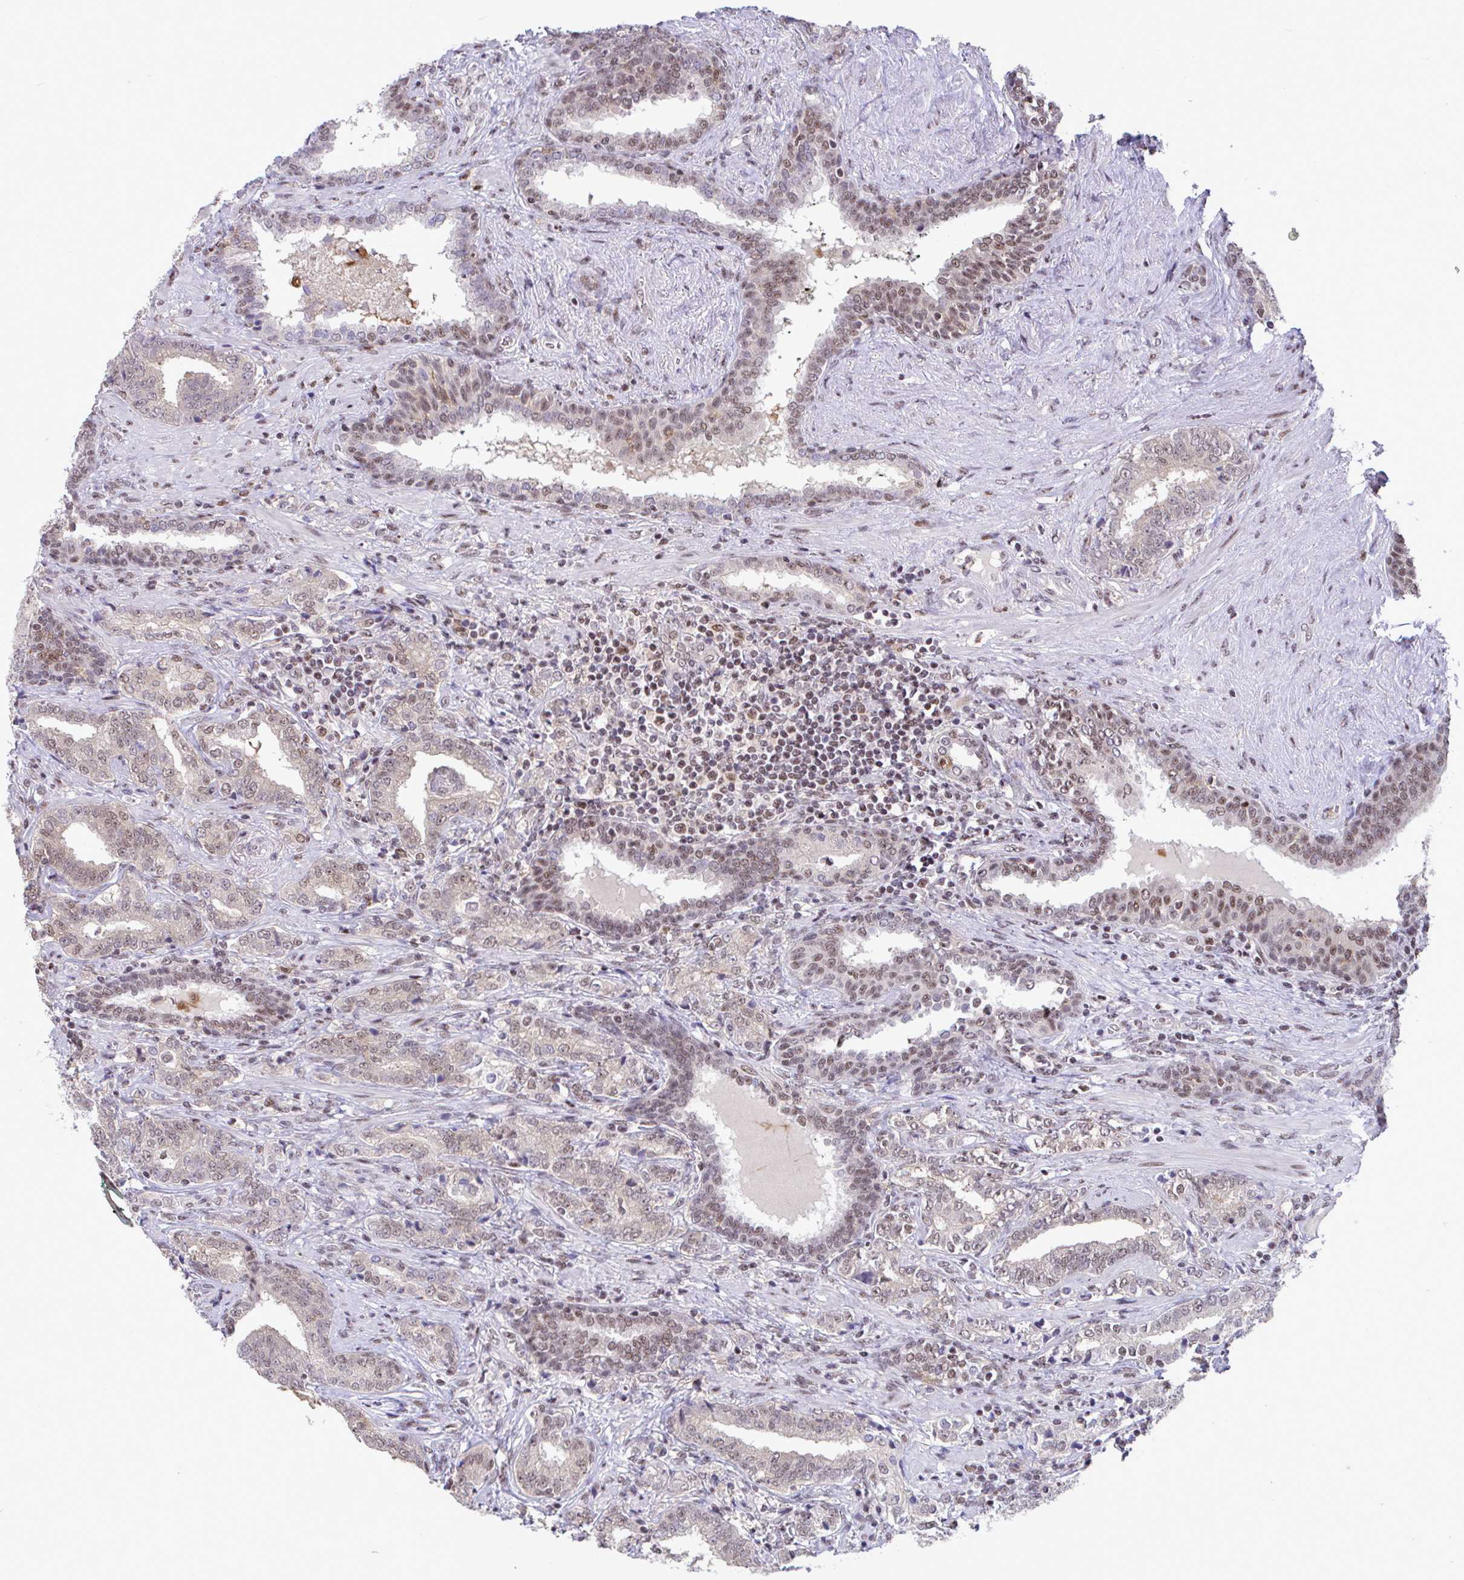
{"staining": {"intensity": "weak", "quantity": ">75%", "location": "nuclear"}, "tissue": "prostate cancer", "cell_type": "Tumor cells", "image_type": "cancer", "snomed": [{"axis": "morphology", "description": "Adenocarcinoma, High grade"}, {"axis": "topography", "description": "Prostate"}], "caption": "Protein analysis of high-grade adenocarcinoma (prostate) tissue shows weak nuclear expression in approximately >75% of tumor cells. (Stains: DAB in brown, nuclei in blue, Microscopy: brightfield microscopy at high magnification).", "gene": "OR6K3", "patient": {"sex": "male", "age": 72}}